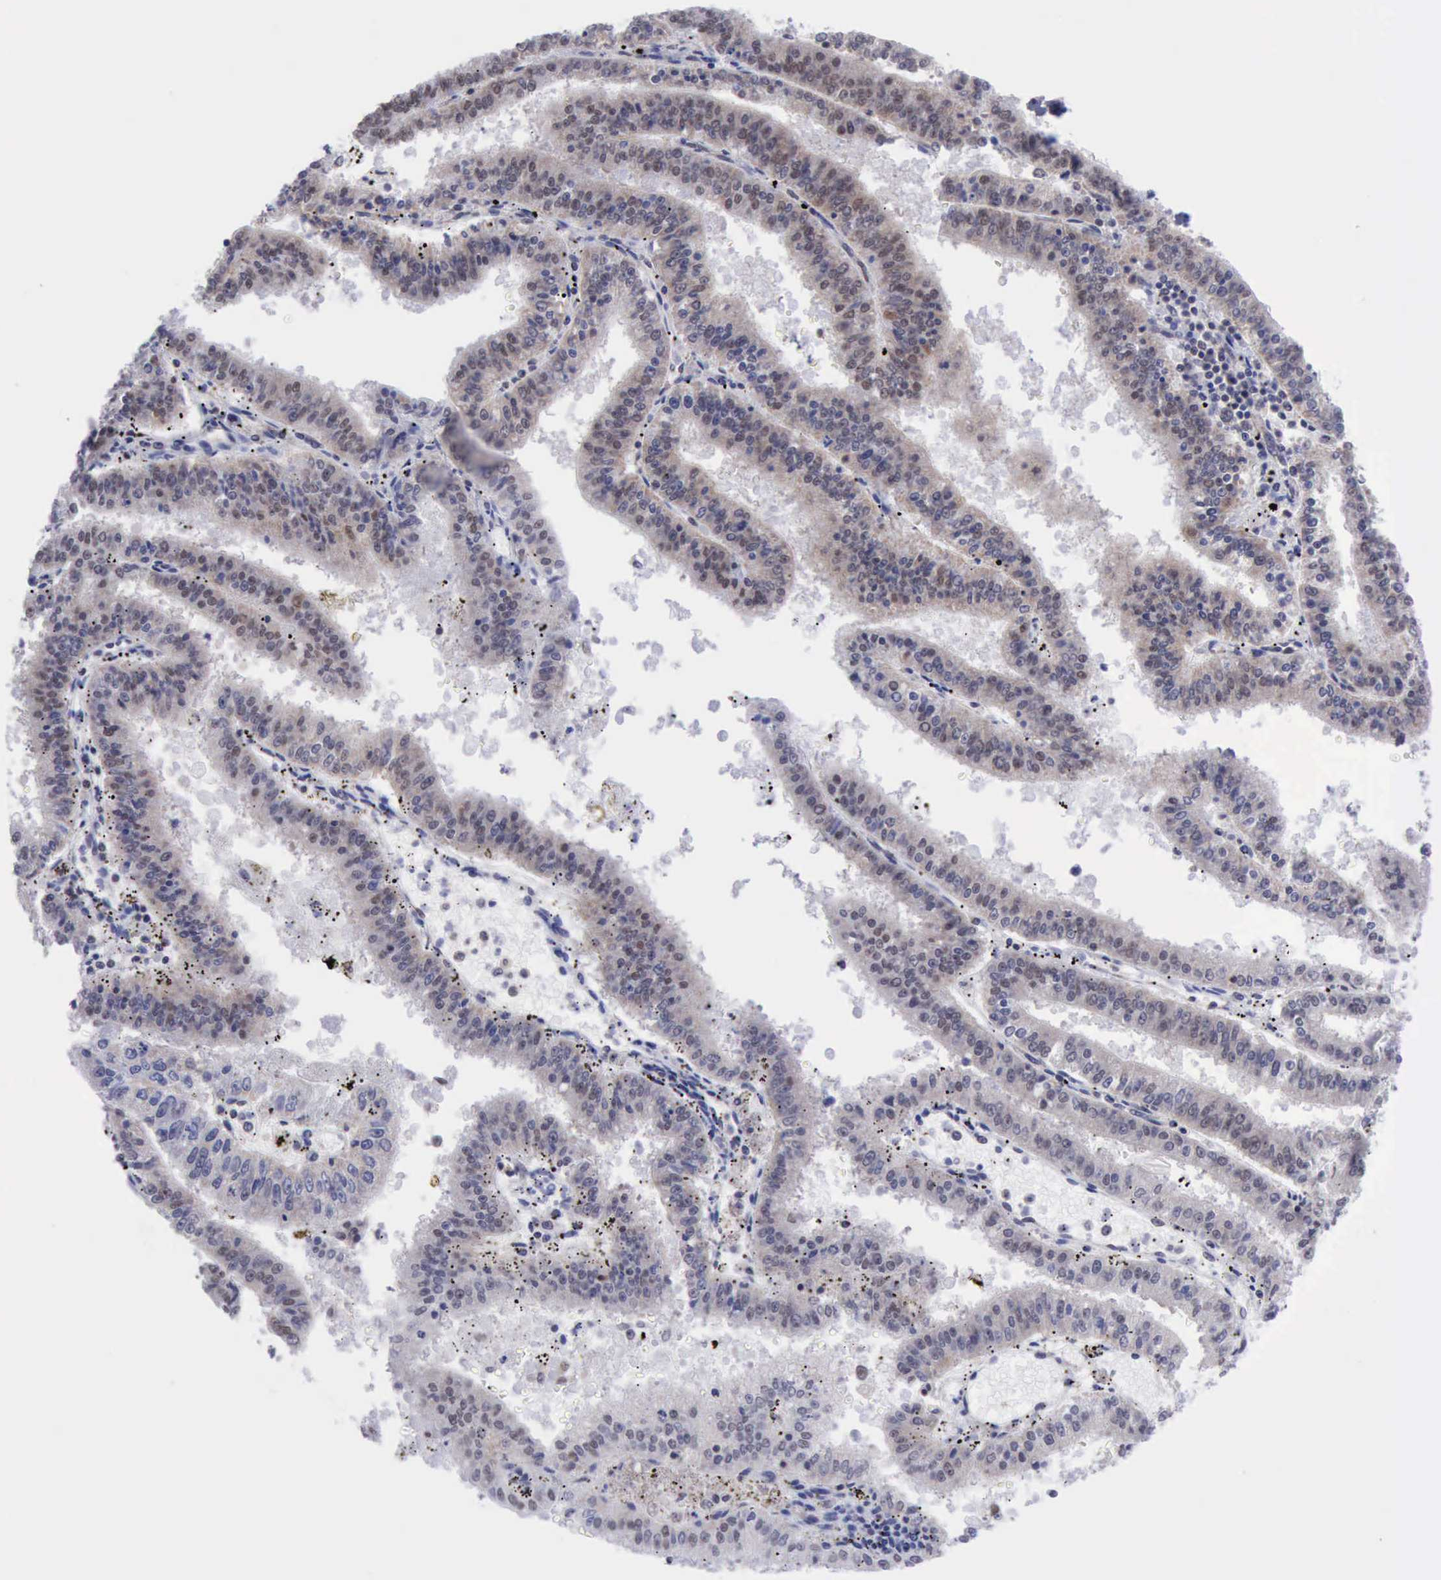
{"staining": {"intensity": "moderate", "quantity": "25%-75%", "location": "nuclear"}, "tissue": "endometrial cancer", "cell_type": "Tumor cells", "image_type": "cancer", "snomed": [{"axis": "morphology", "description": "Adenocarcinoma, NOS"}, {"axis": "topography", "description": "Endometrium"}], "caption": "Protein expression analysis of adenocarcinoma (endometrial) demonstrates moderate nuclear staining in approximately 25%-75% of tumor cells.", "gene": "ERCC4", "patient": {"sex": "female", "age": 66}}